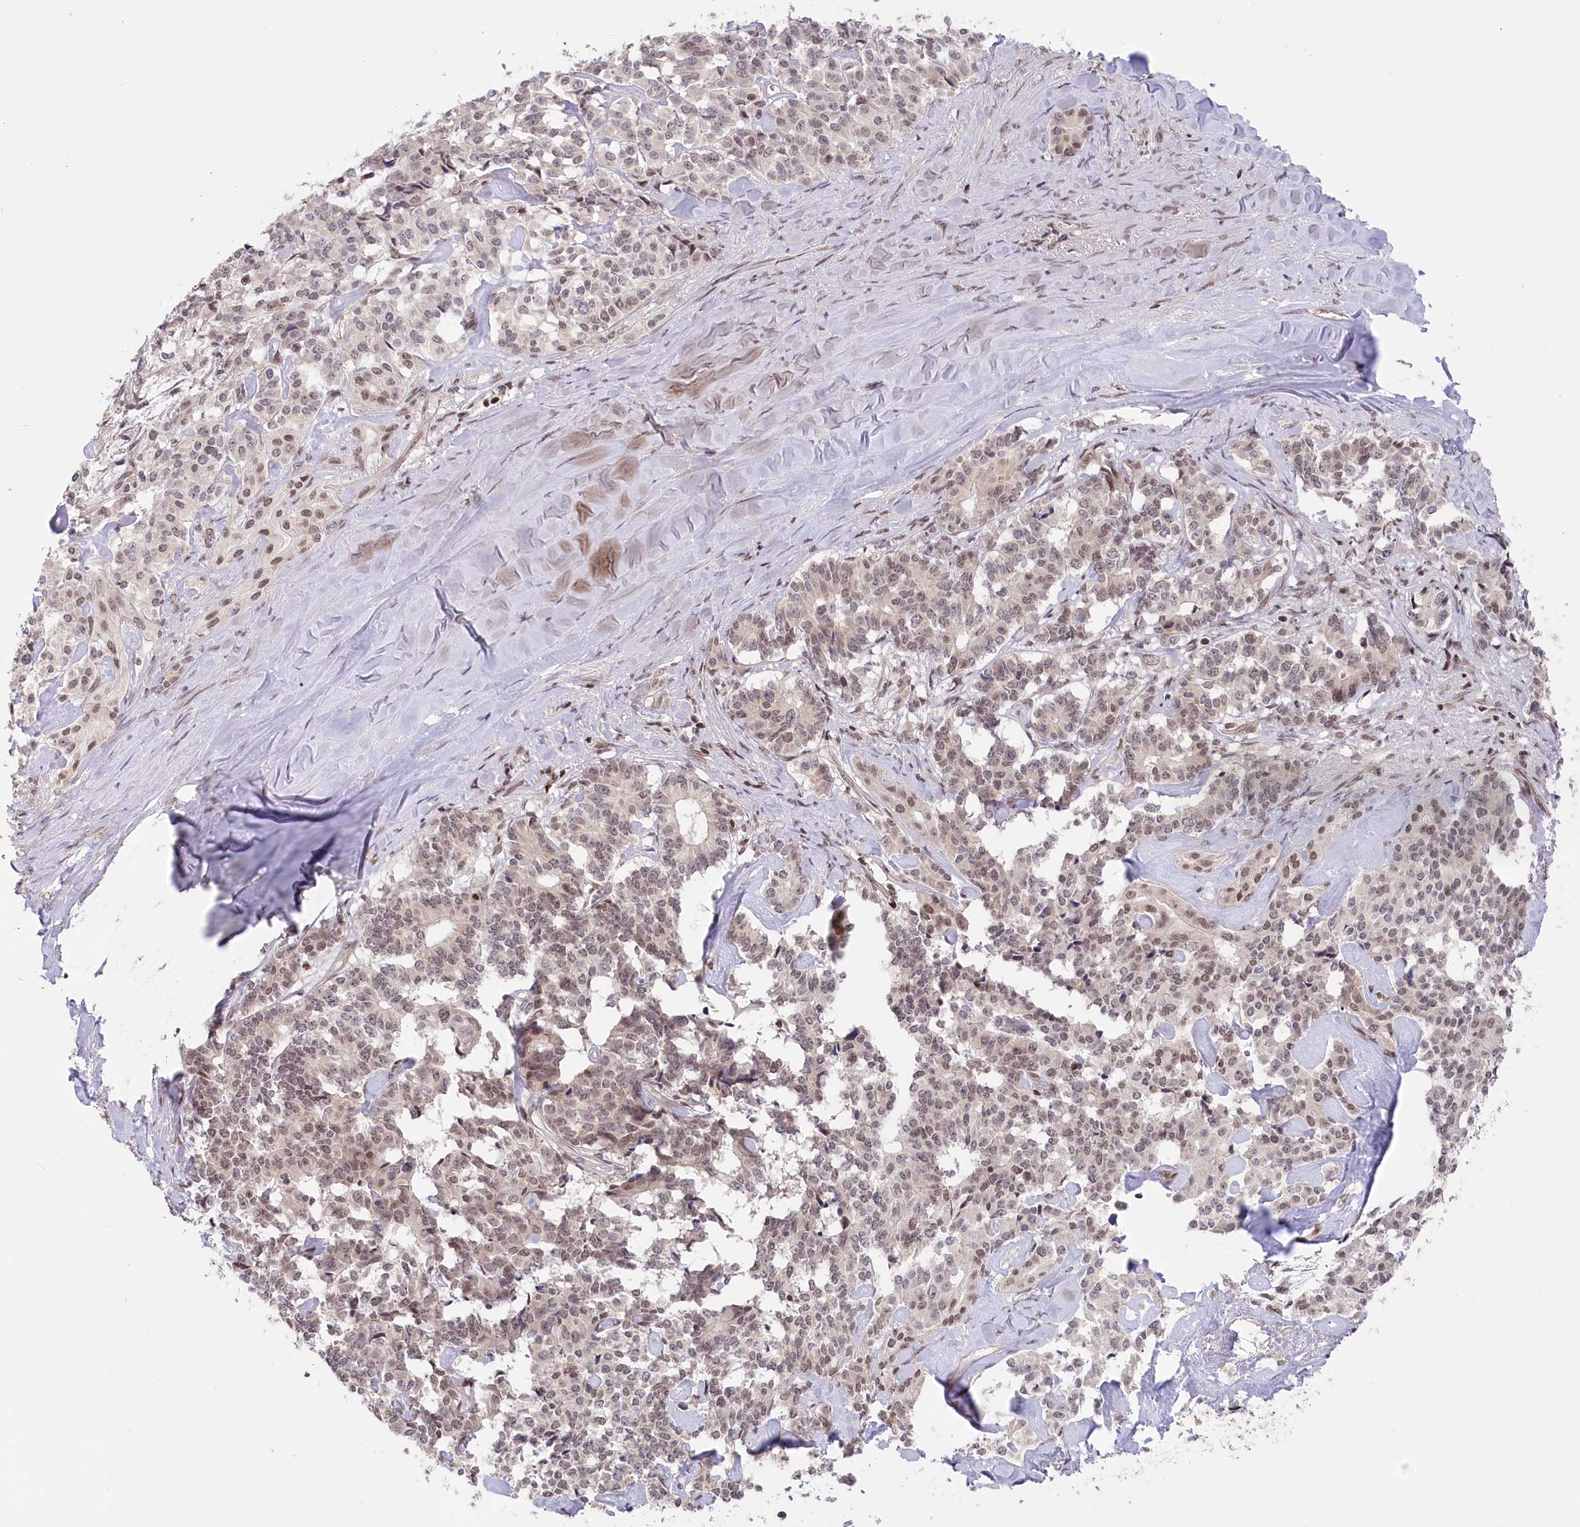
{"staining": {"intensity": "weak", "quantity": "25%-75%", "location": "nuclear"}, "tissue": "pancreatic cancer", "cell_type": "Tumor cells", "image_type": "cancer", "snomed": [{"axis": "morphology", "description": "Adenocarcinoma, NOS"}, {"axis": "topography", "description": "Pancreas"}], "caption": "Immunohistochemistry (DAB (3,3'-diaminobenzidine)) staining of pancreatic adenocarcinoma exhibits weak nuclear protein expression in approximately 25%-75% of tumor cells. (IHC, brightfield microscopy, high magnification).", "gene": "CGGBP1", "patient": {"sex": "female", "age": 74}}